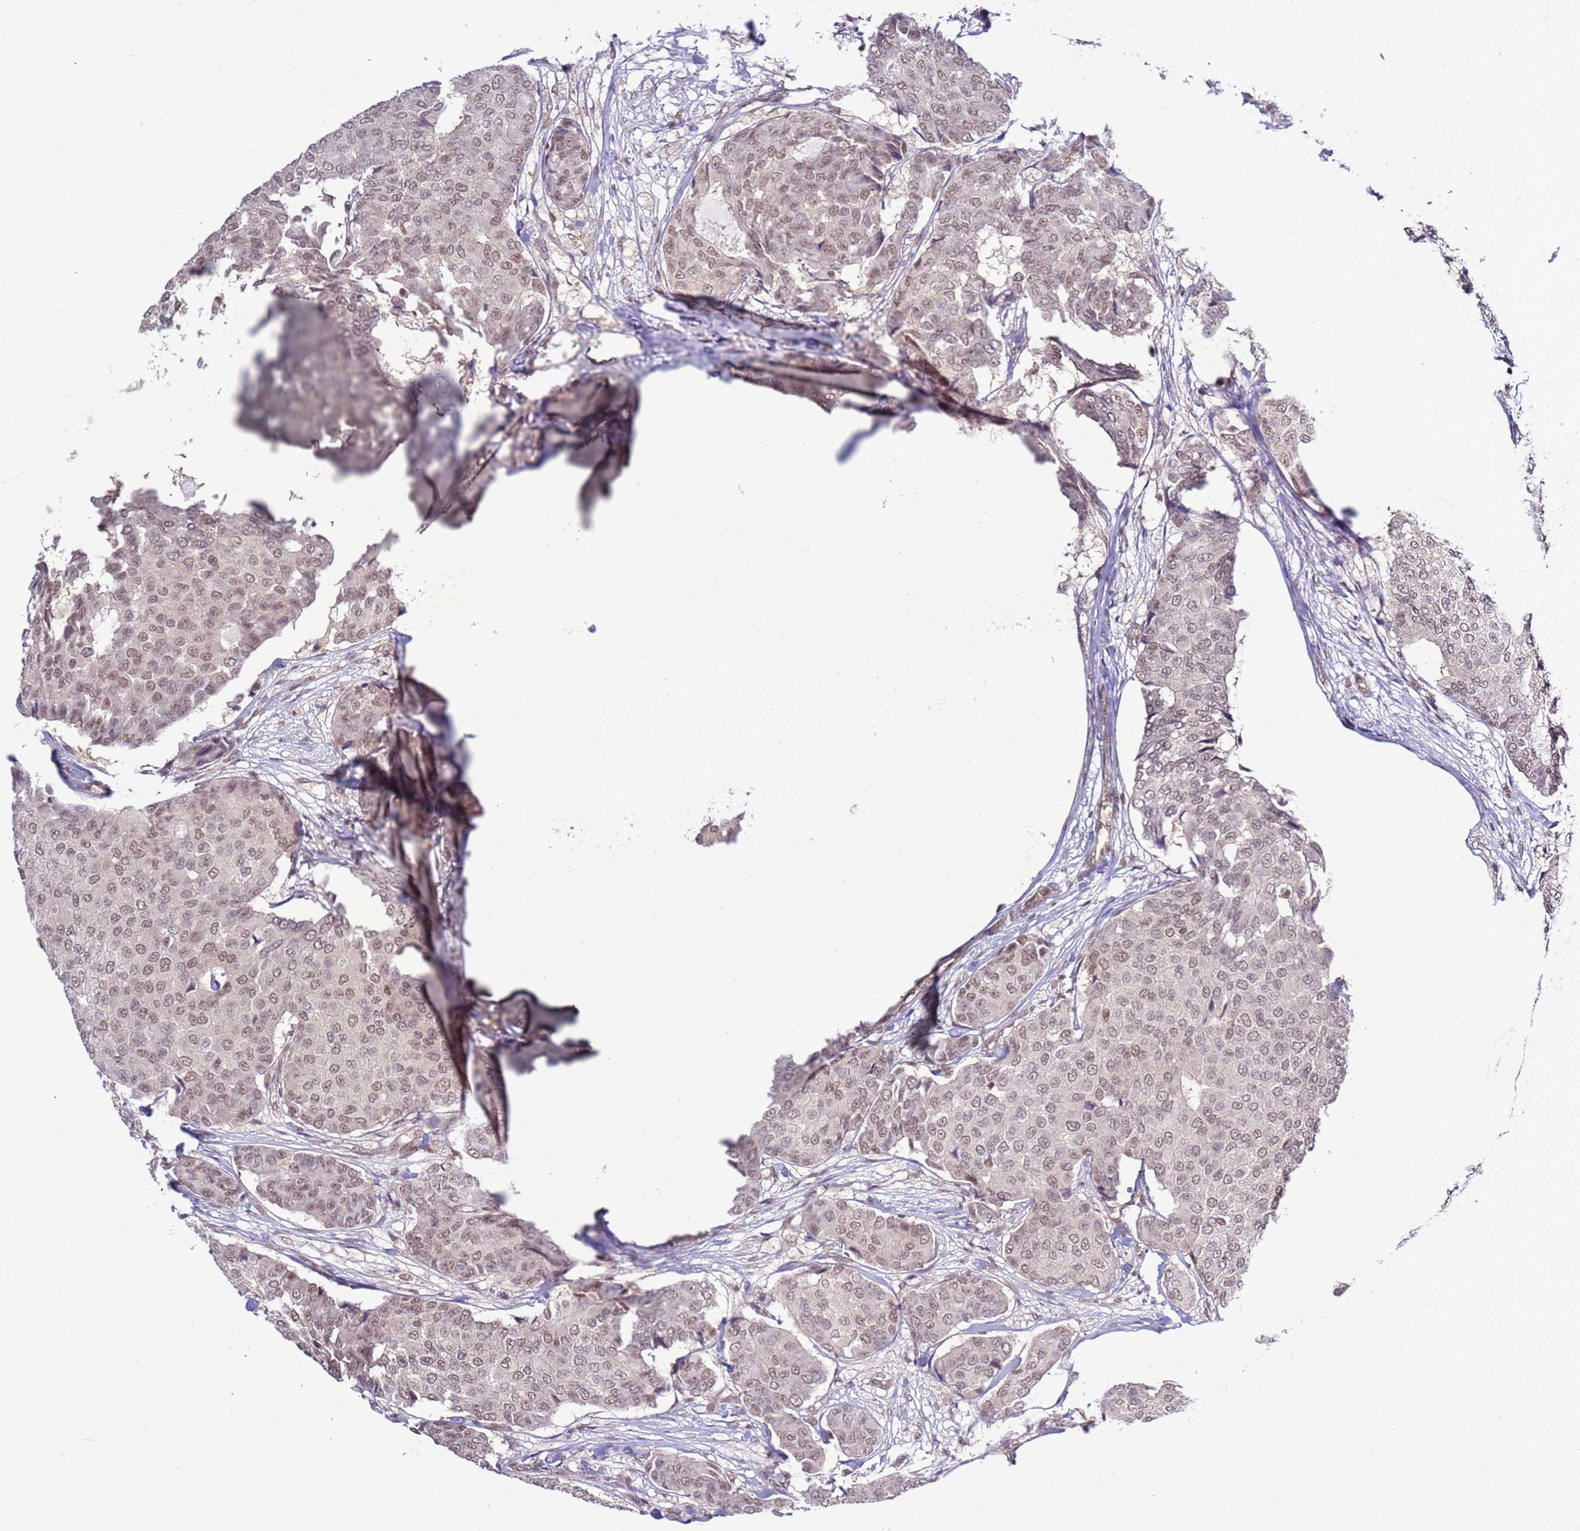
{"staining": {"intensity": "moderate", "quantity": ">75%", "location": "nuclear"}, "tissue": "breast cancer", "cell_type": "Tumor cells", "image_type": "cancer", "snomed": [{"axis": "morphology", "description": "Duct carcinoma"}, {"axis": "topography", "description": "Breast"}], "caption": "A high-resolution image shows immunohistochemistry (IHC) staining of breast cancer, which demonstrates moderate nuclear positivity in about >75% of tumor cells.", "gene": "PRPF6", "patient": {"sex": "female", "age": 75}}